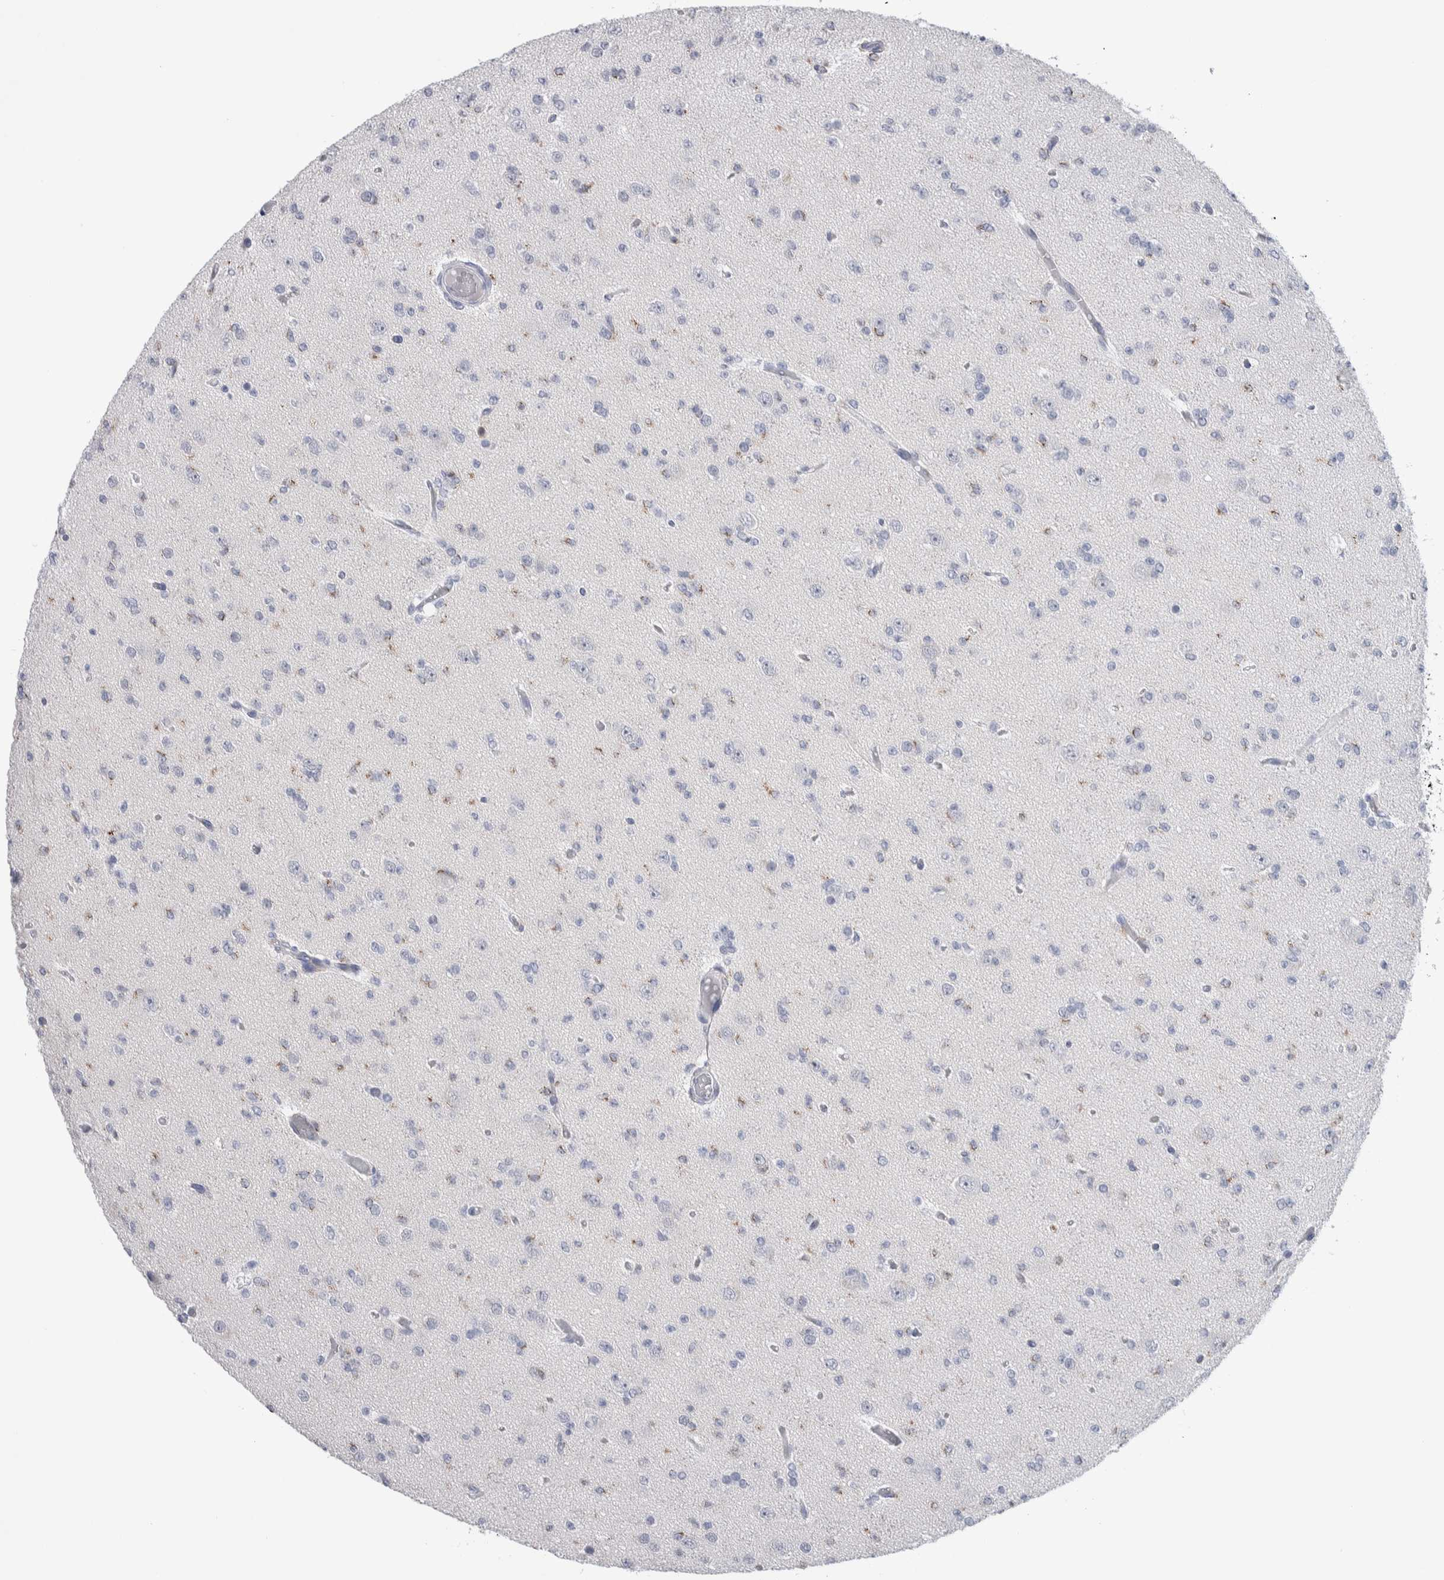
{"staining": {"intensity": "negative", "quantity": "none", "location": "none"}, "tissue": "glioma", "cell_type": "Tumor cells", "image_type": "cancer", "snomed": [{"axis": "morphology", "description": "Glioma, malignant, Low grade"}, {"axis": "topography", "description": "Brain"}], "caption": "The photomicrograph shows no significant staining in tumor cells of glioma.", "gene": "LURAP1L", "patient": {"sex": "female", "age": 22}}